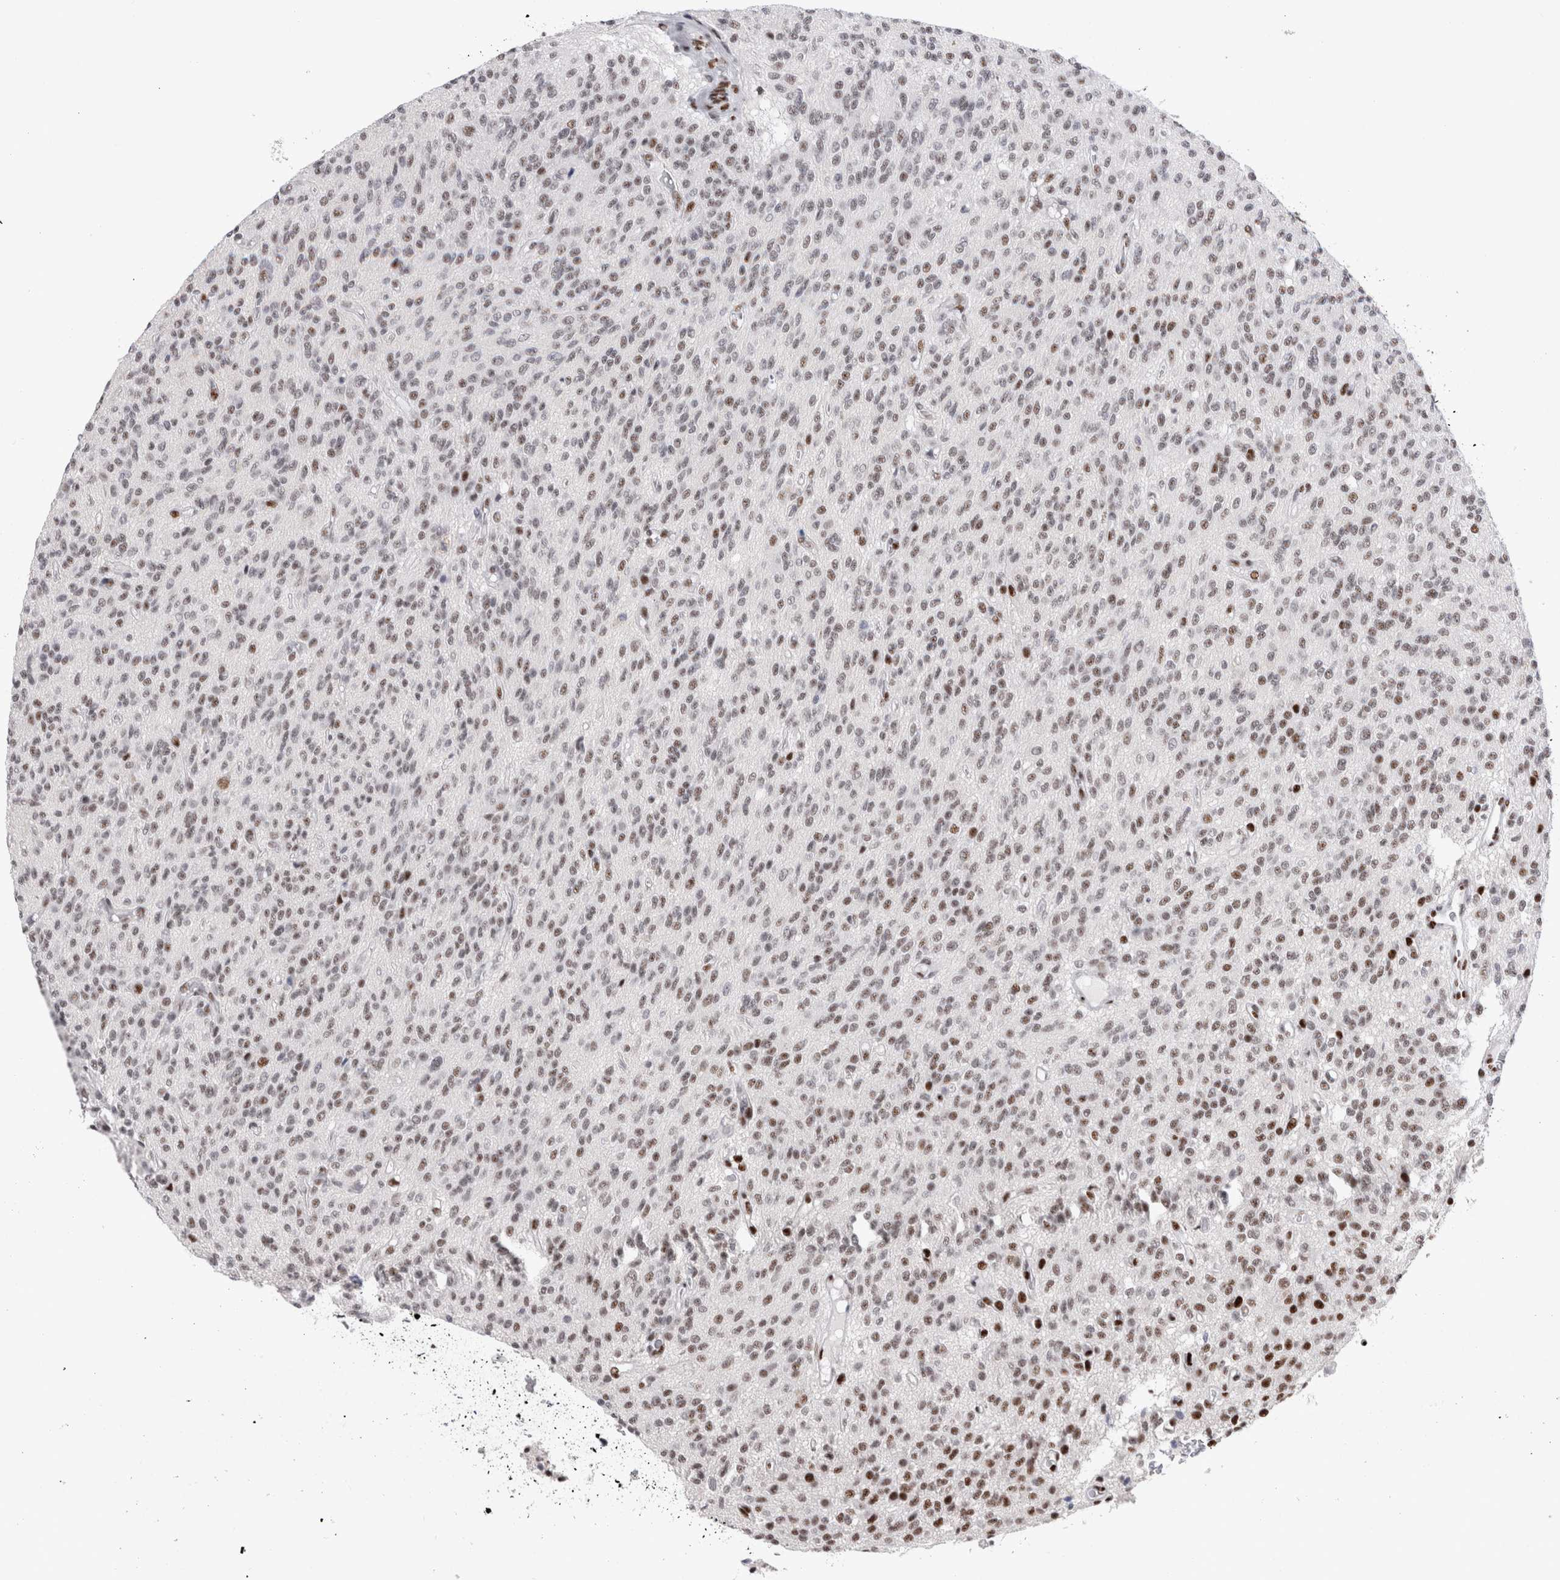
{"staining": {"intensity": "moderate", "quantity": ">75%", "location": "nuclear"}, "tissue": "glioma", "cell_type": "Tumor cells", "image_type": "cancer", "snomed": [{"axis": "morphology", "description": "Glioma, malignant, High grade"}, {"axis": "topography", "description": "Brain"}], "caption": "Protein expression by immunohistochemistry (IHC) exhibits moderate nuclear staining in approximately >75% of tumor cells in glioma. The protein is stained brown, and the nuclei are stained in blue (DAB (3,3'-diaminobenzidine) IHC with brightfield microscopy, high magnification).", "gene": "RBM6", "patient": {"sex": "male", "age": 34}}